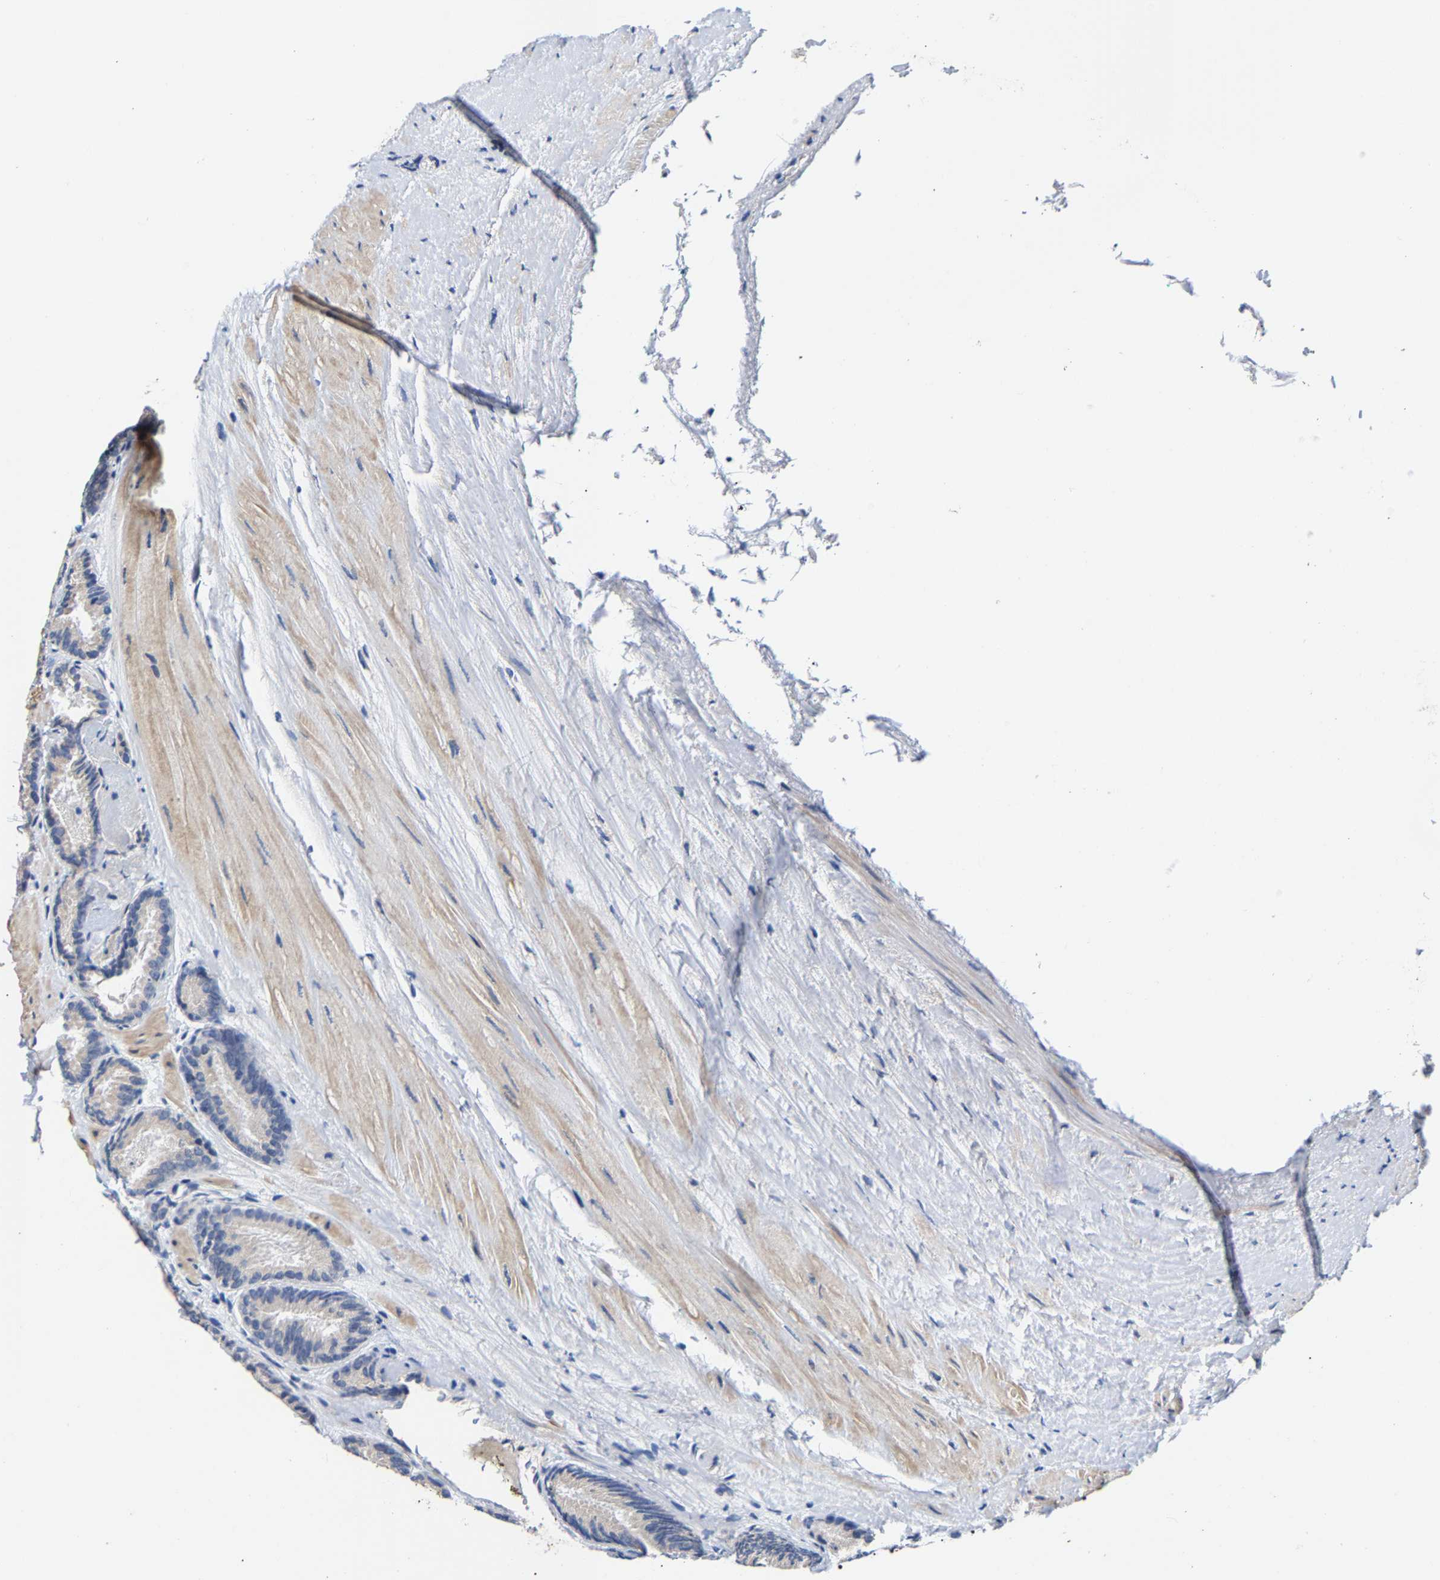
{"staining": {"intensity": "negative", "quantity": "none", "location": "none"}, "tissue": "prostate cancer", "cell_type": "Tumor cells", "image_type": "cancer", "snomed": [{"axis": "morphology", "description": "Adenocarcinoma, Low grade"}, {"axis": "topography", "description": "Prostate"}], "caption": "Tumor cells are negative for brown protein staining in adenocarcinoma (low-grade) (prostate).", "gene": "ARAP1", "patient": {"sex": "male", "age": 51}}